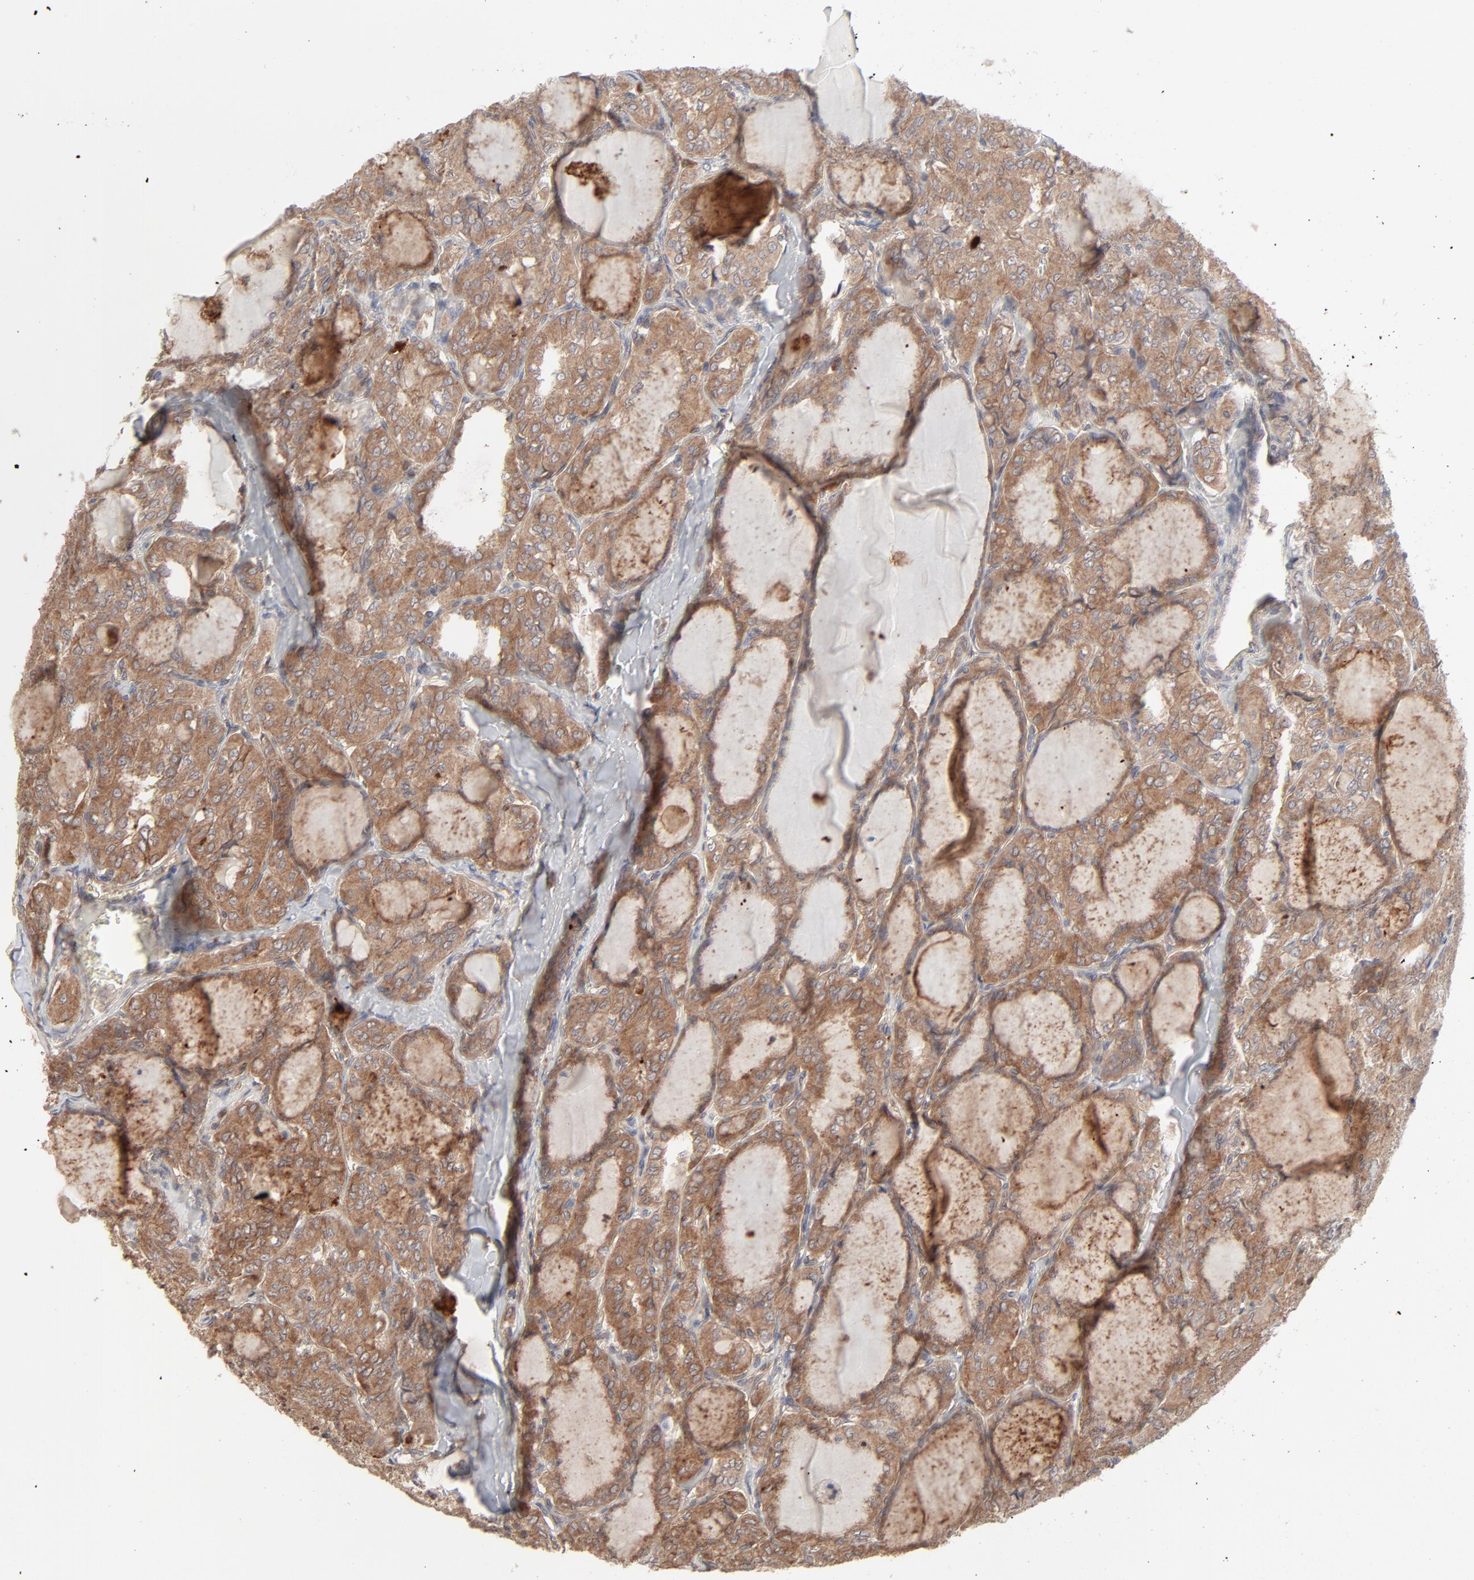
{"staining": {"intensity": "moderate", "quantity": ">75%", "location": "cytoplasmic/membranous"}, "tissue": "thyroid cancer", "cell_type": "Tumor cells", "image_type": "cancer", "snomed": [{"axis": "morphology", "description": "Papillary adenocarcinoma, NOS"}, {"axis": "topography", "description": "Thyroid gland"}], "caption": "A photomicrograph of thyroid cancer (papillary adenocarcinoma) stained for a protein reveals moderate cytoplasmic/membranous brown staining in tumor cells.", "gene": "RAB5C", "patient": {"sex": "male", "age": 20}}